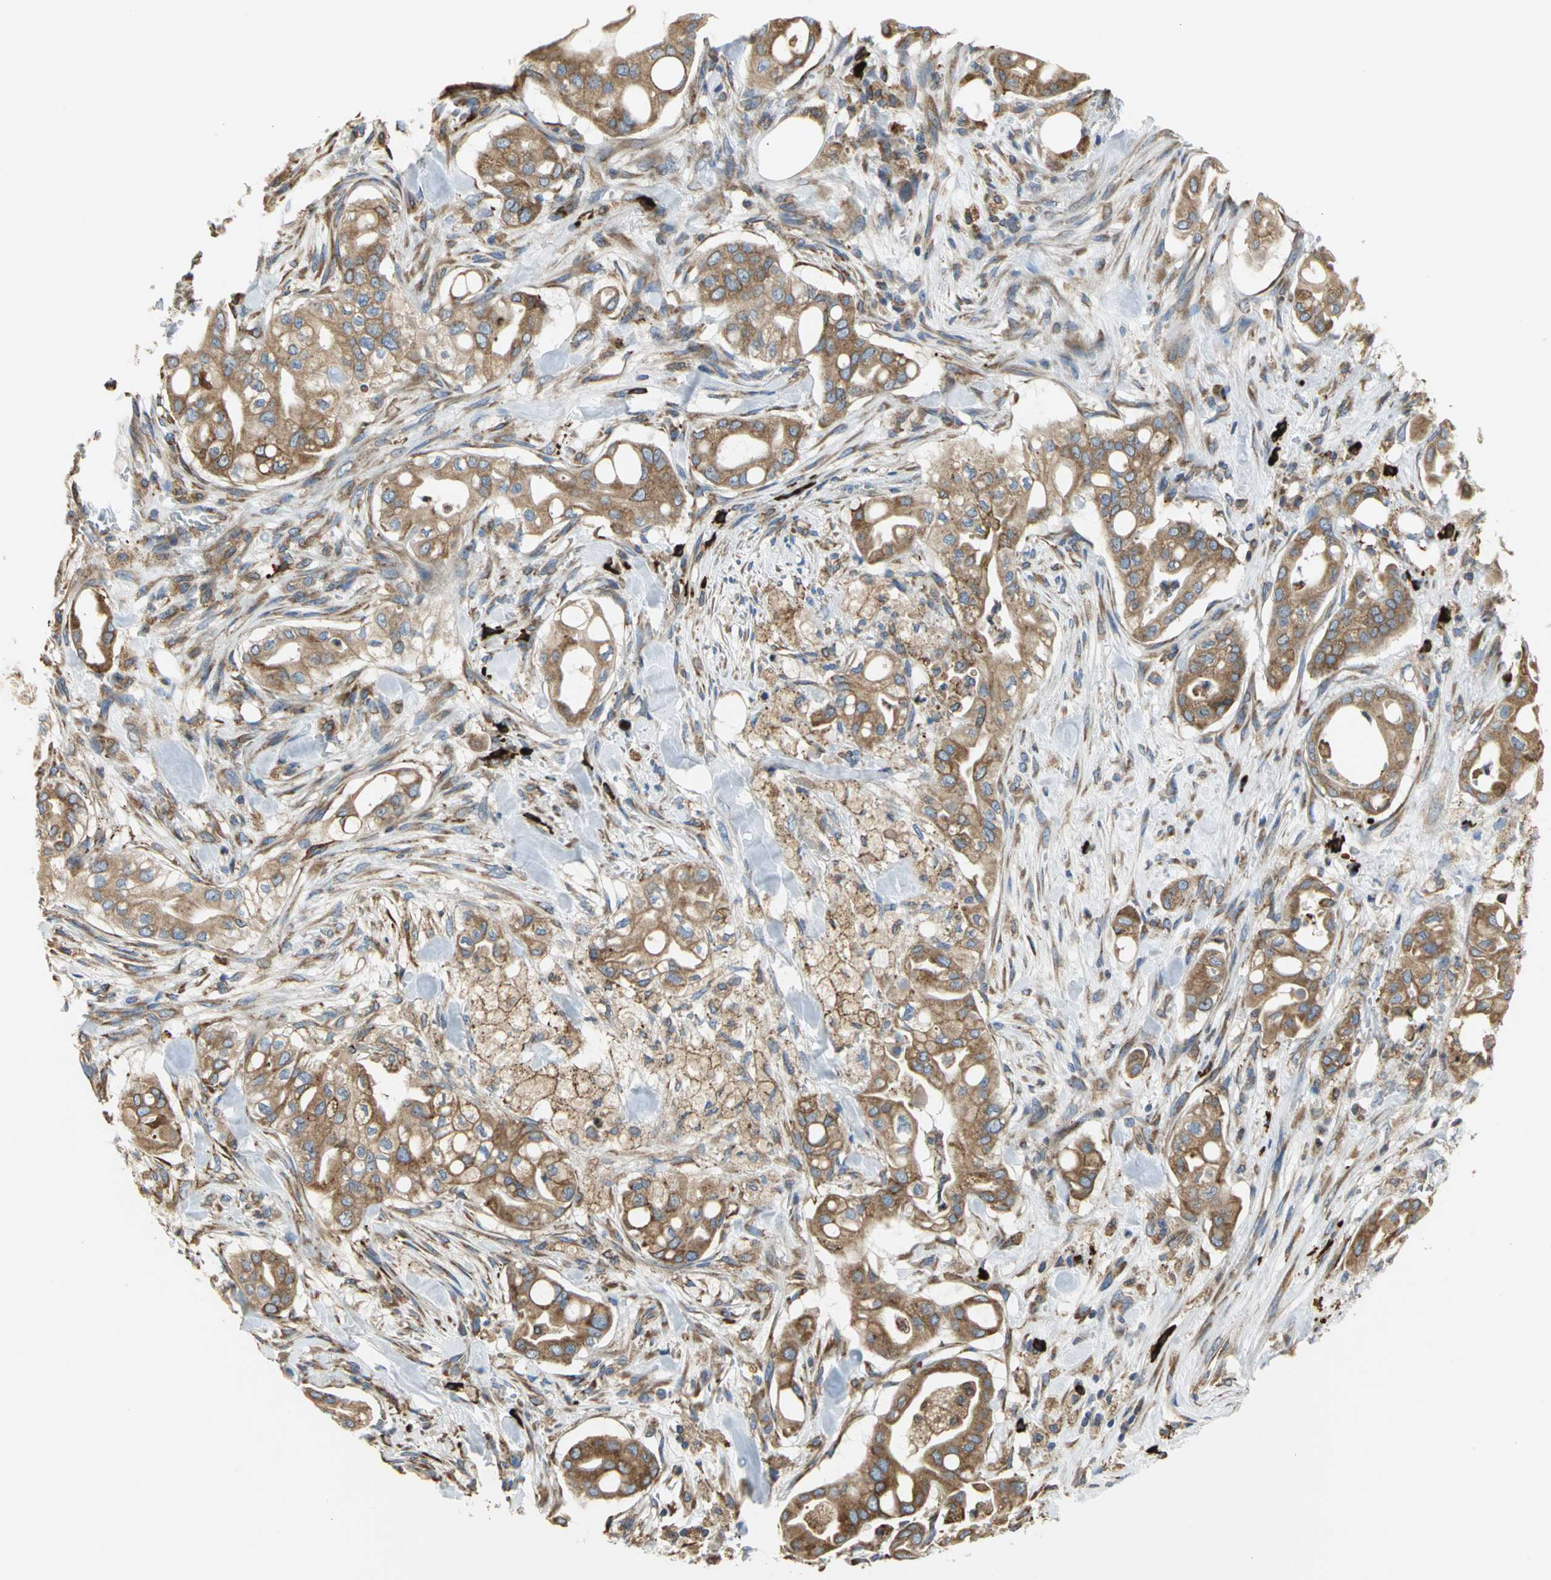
{"staining": {"intensity": "moderate", "quantity": ">75%", "location": "cytoplasmic/membranous"}, "tissue": "liver cancer", "cell_type": "Tumor cells", "image_type": "cancer", "snomed": [{"axis": "morphology", "description": "Cholangiocarcinoma"}, {"axis": "topography", "description": "Liver"}], "caption": "Immunohistochemical staining of cholangiocarcinoma (liver) reveals medium levels of moderate cytoplasmic/membranous staining in about >75% of tumor cells.", "gene": "SDF2L1", "patient": {"sex": "female", "age": 68}}